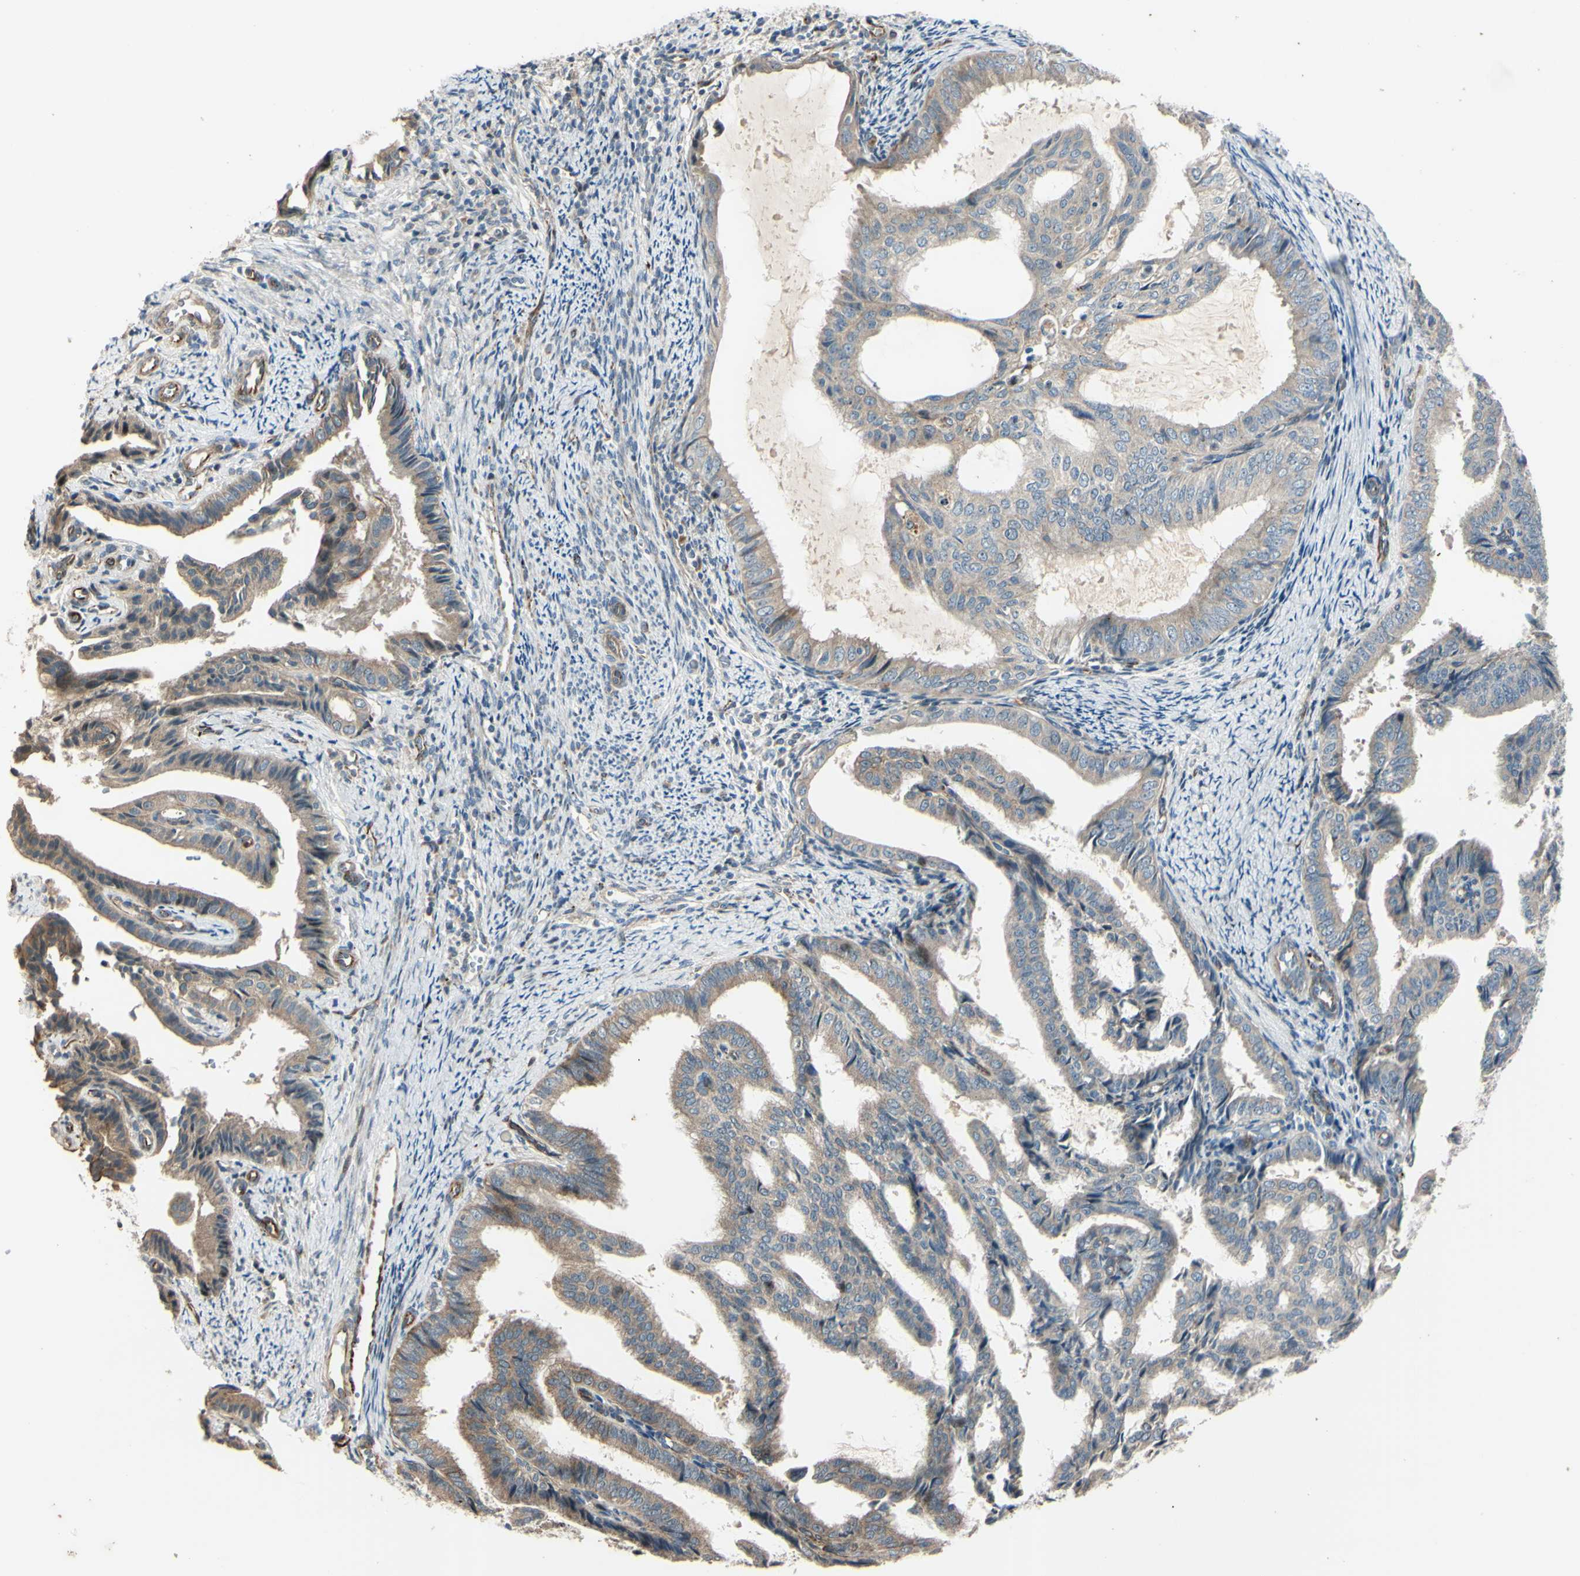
{"staining": {"intensity": "weak", "quantity": ">75%", "location": "cytoplasmic/membranous"}, "tissue": "endometrial cancer", "cell_type": "Tumor cells", "image_type": "cancer", "snomed": [{"axis": "morphology", "description": "Adenocarcinoma, NOS"}, {"axis": "topography", "description": "Endometrium"}], "caption": "The image shows staining of endometrial cancer (adenocarcinoma), revealing weak cytoplasmic/membranous protein staining (brown color) within tumor cells. (DAB = brown stain, brightfield microscopy at high magnification).", "gene": "NDFIP1", "patient": {"sex": "female", "age": 58}}